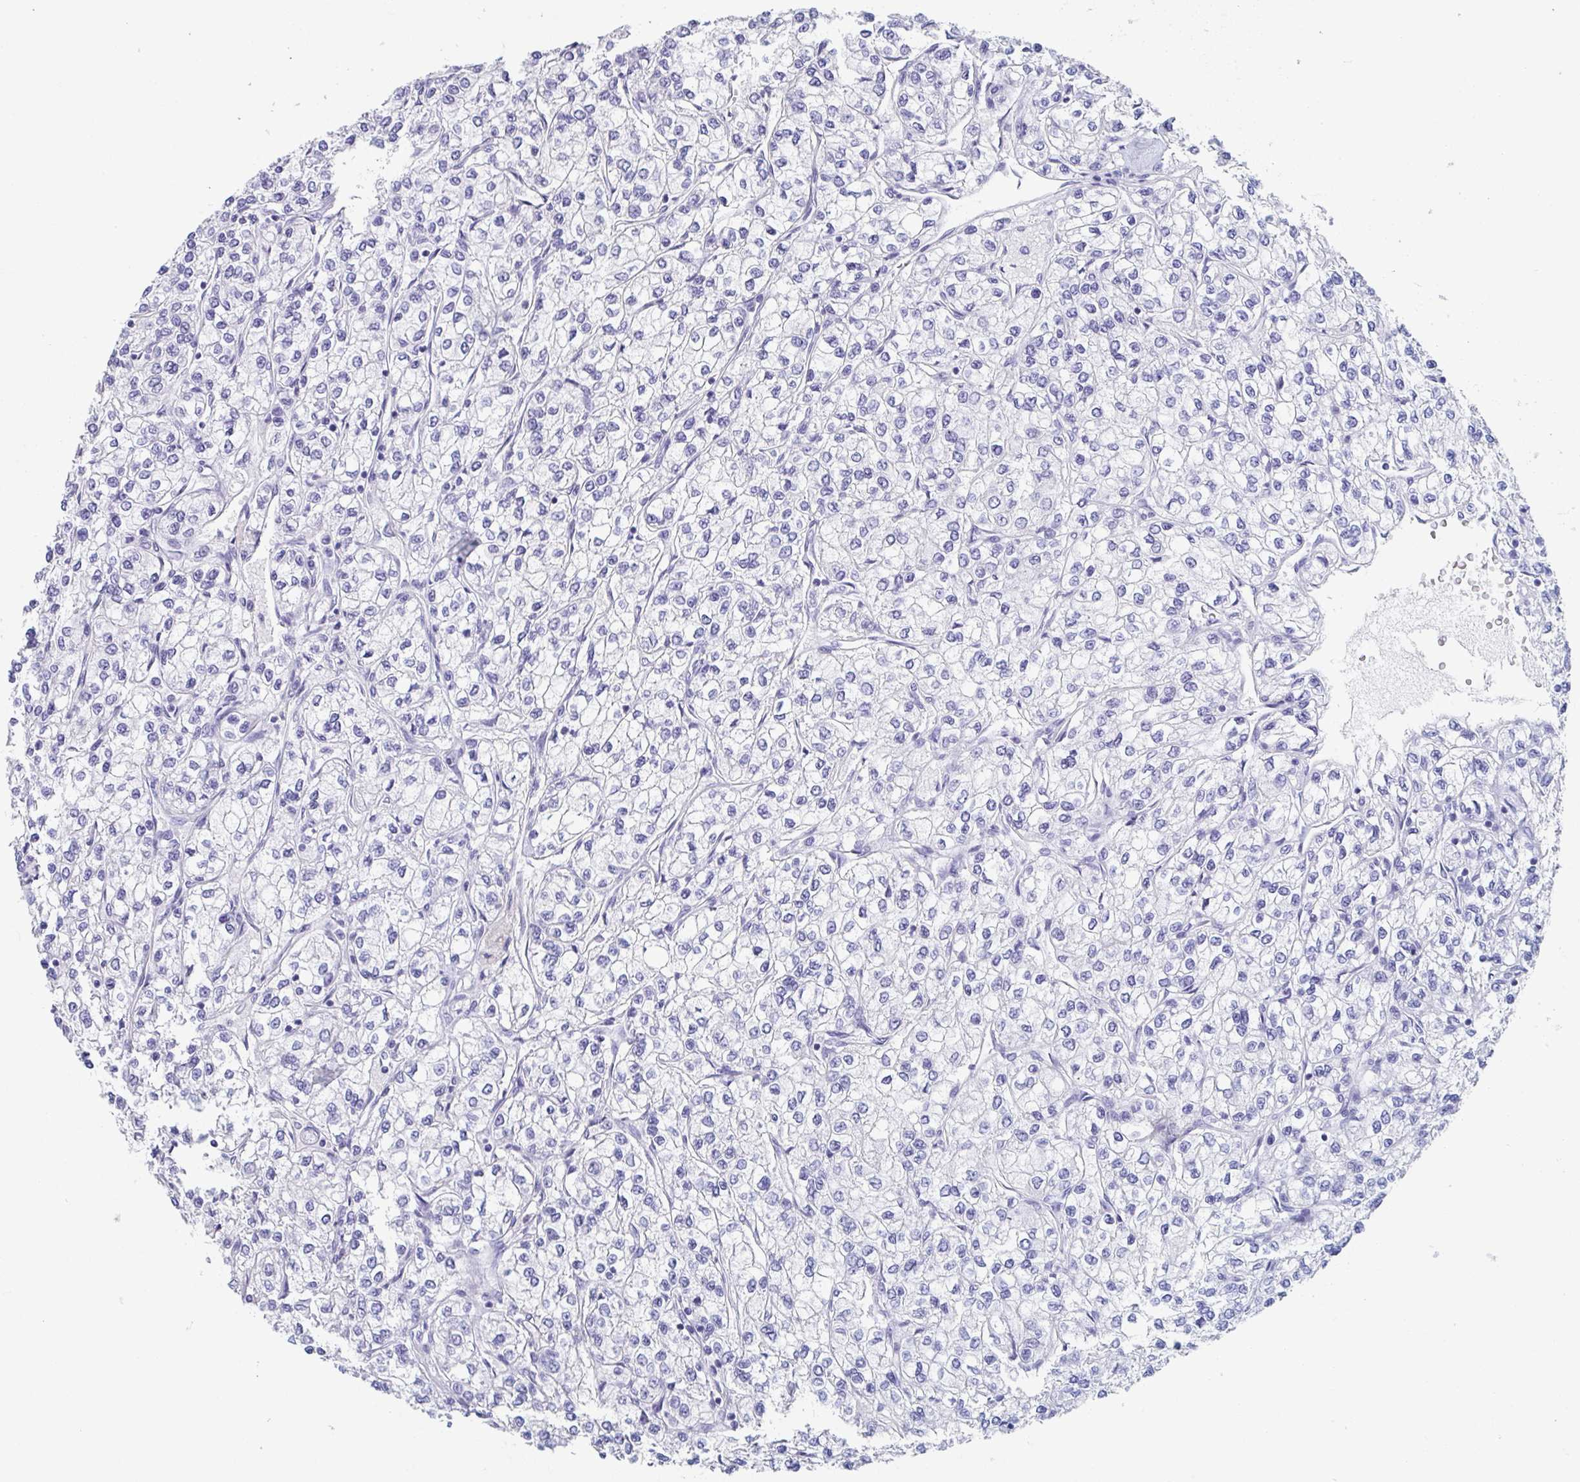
{"staining": {"intensity": "negative", "quantity": "none", "location": "none"}, "tissue": "renal cancer", "cell_type": "Tumor cells", "image_type": "cancer", "snomed": [{"axis": "morphology", "description": "Adenocarcinoma, NOS"}, {"axis": "topography", "description": "Kidney"}], "caption": "Photomicrograph shows no significant protein staining in tumor cells of renal adenocarcinoma.", "gene": "ZPBP", "patient": {"sex": "male", "age": 80}}